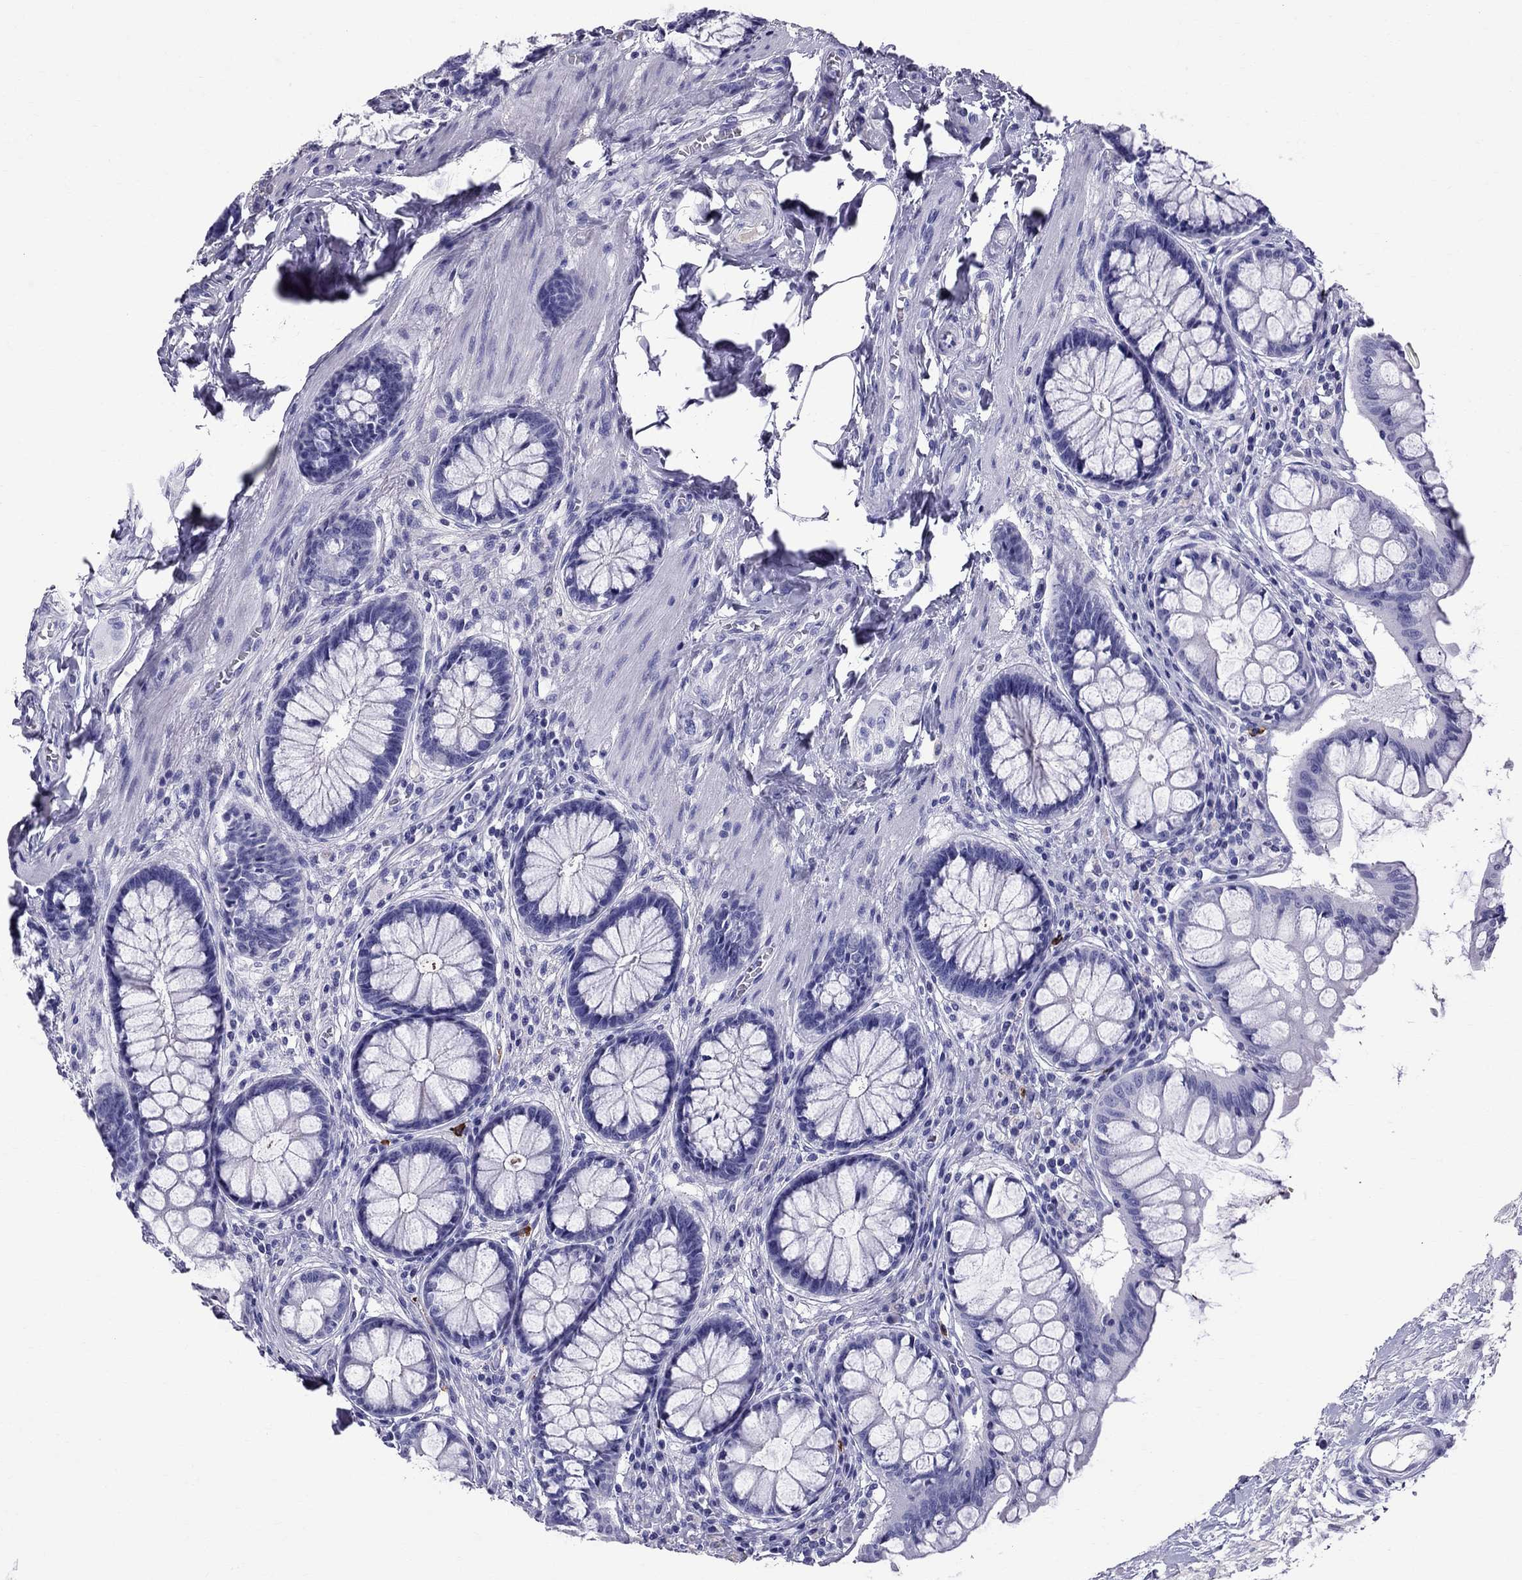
{"staining": {"intensity": "negative", "quantity": "none", "location": "none"}, "tissue": "colon", "cell_type": "Endothelial cells", "image_type": "normal", "snomed": [{"axis": "morphology", "description": "Normal tissue, NOS"}, {"axis": "topography", "description": "Colon"}], "caption": "The immunohistochemistry (IHC) photomicrograph has no significant expression in endothelial cells of colon.", "gene": "SCART1", "patient": {"sex": "female", "age": 65}}